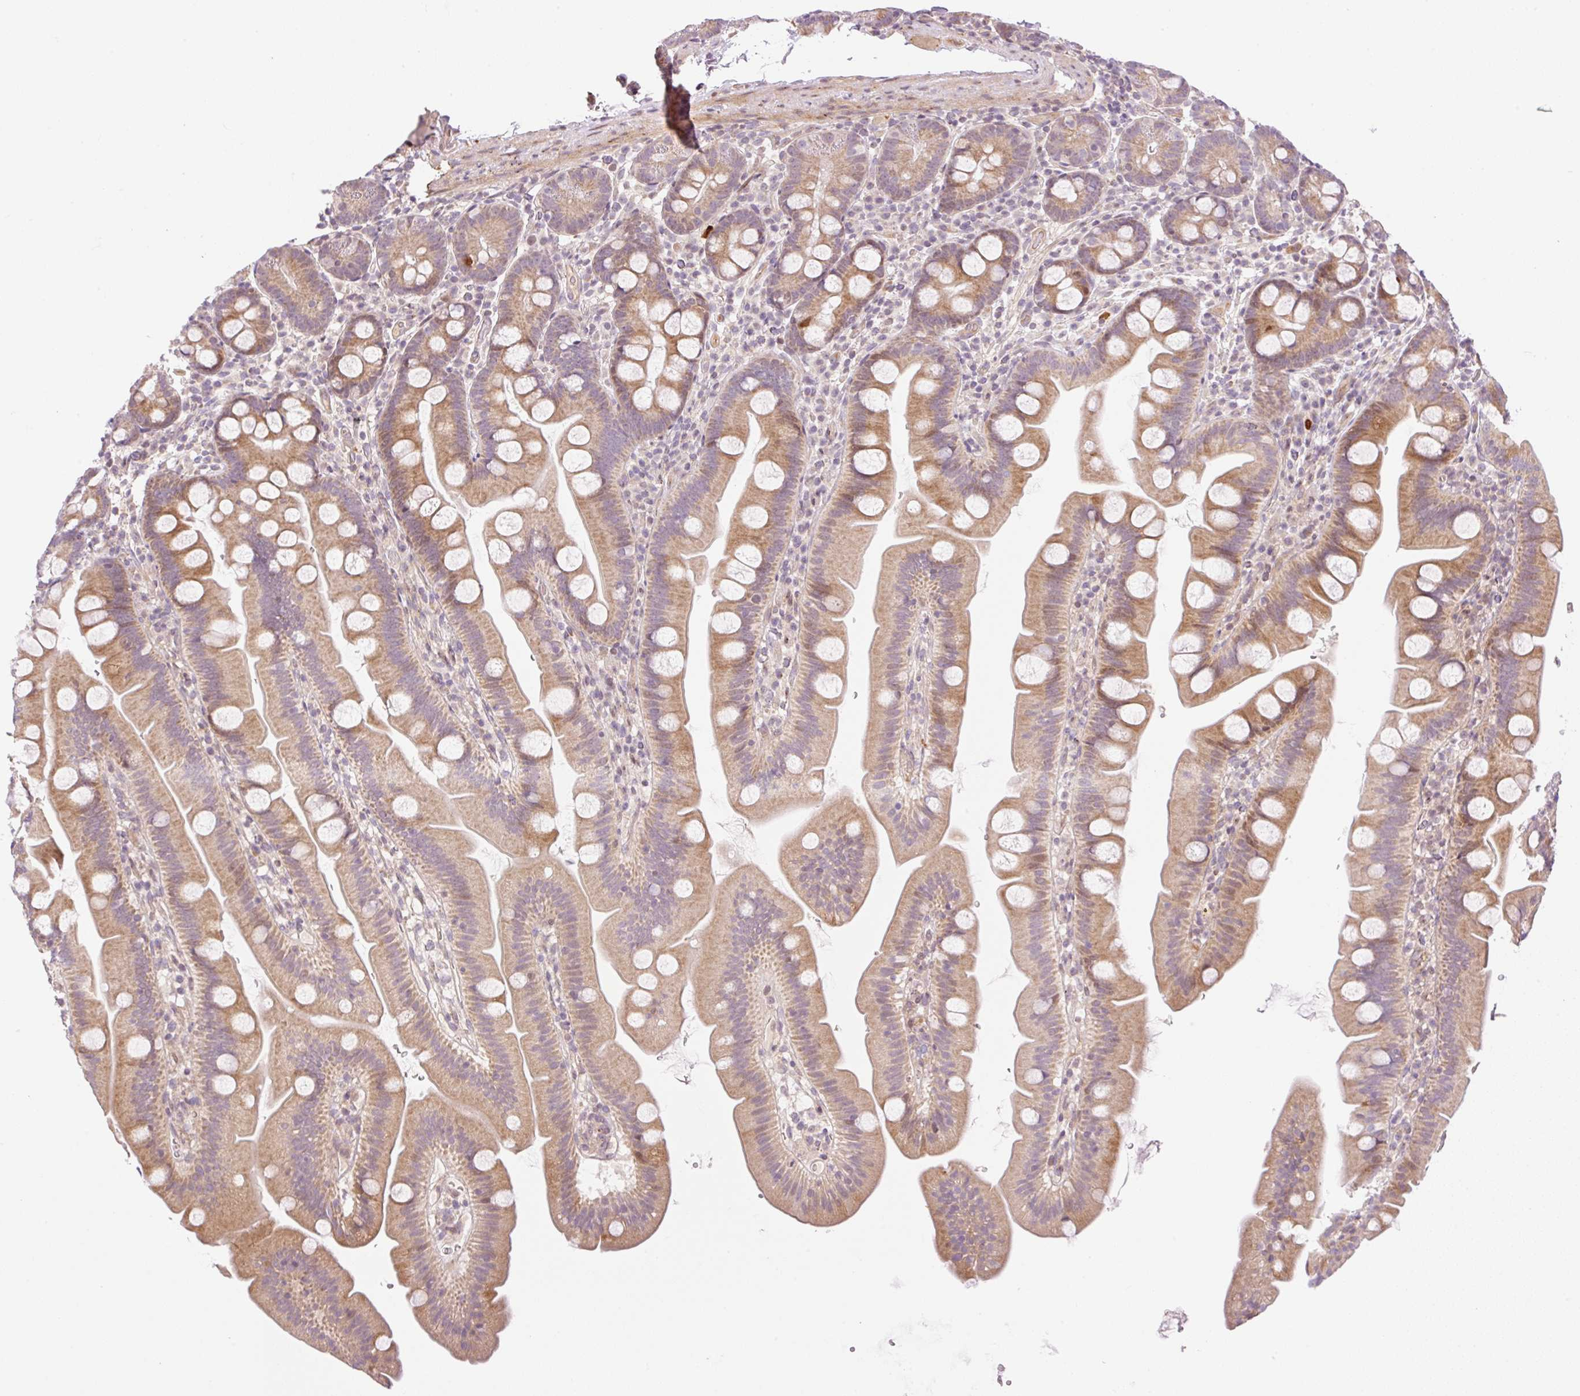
{"staining": {"intensity": "moderate", "quantity": ">75%", "location": "cytoplasmic/membranous"}, "tissue": "small intestine", "cell_type": "Glandular cells", "image_type": "normal", "snomed": [{"axis": "morphology", "description": "Normal tissue, NOS"}, {"axis": "topography", "description": "Small intestine"}], "caption": "A micrograph of human small intestine stained for a protein exhibits moderate cytoplasmic/membranous brown staining in glandular cells. Immunohistochemistry (ihc) stains the protein in brown and the nuclei are stained blue.", "gene": "ZNF394", "patient": {"sex": "female", "age": 68}}